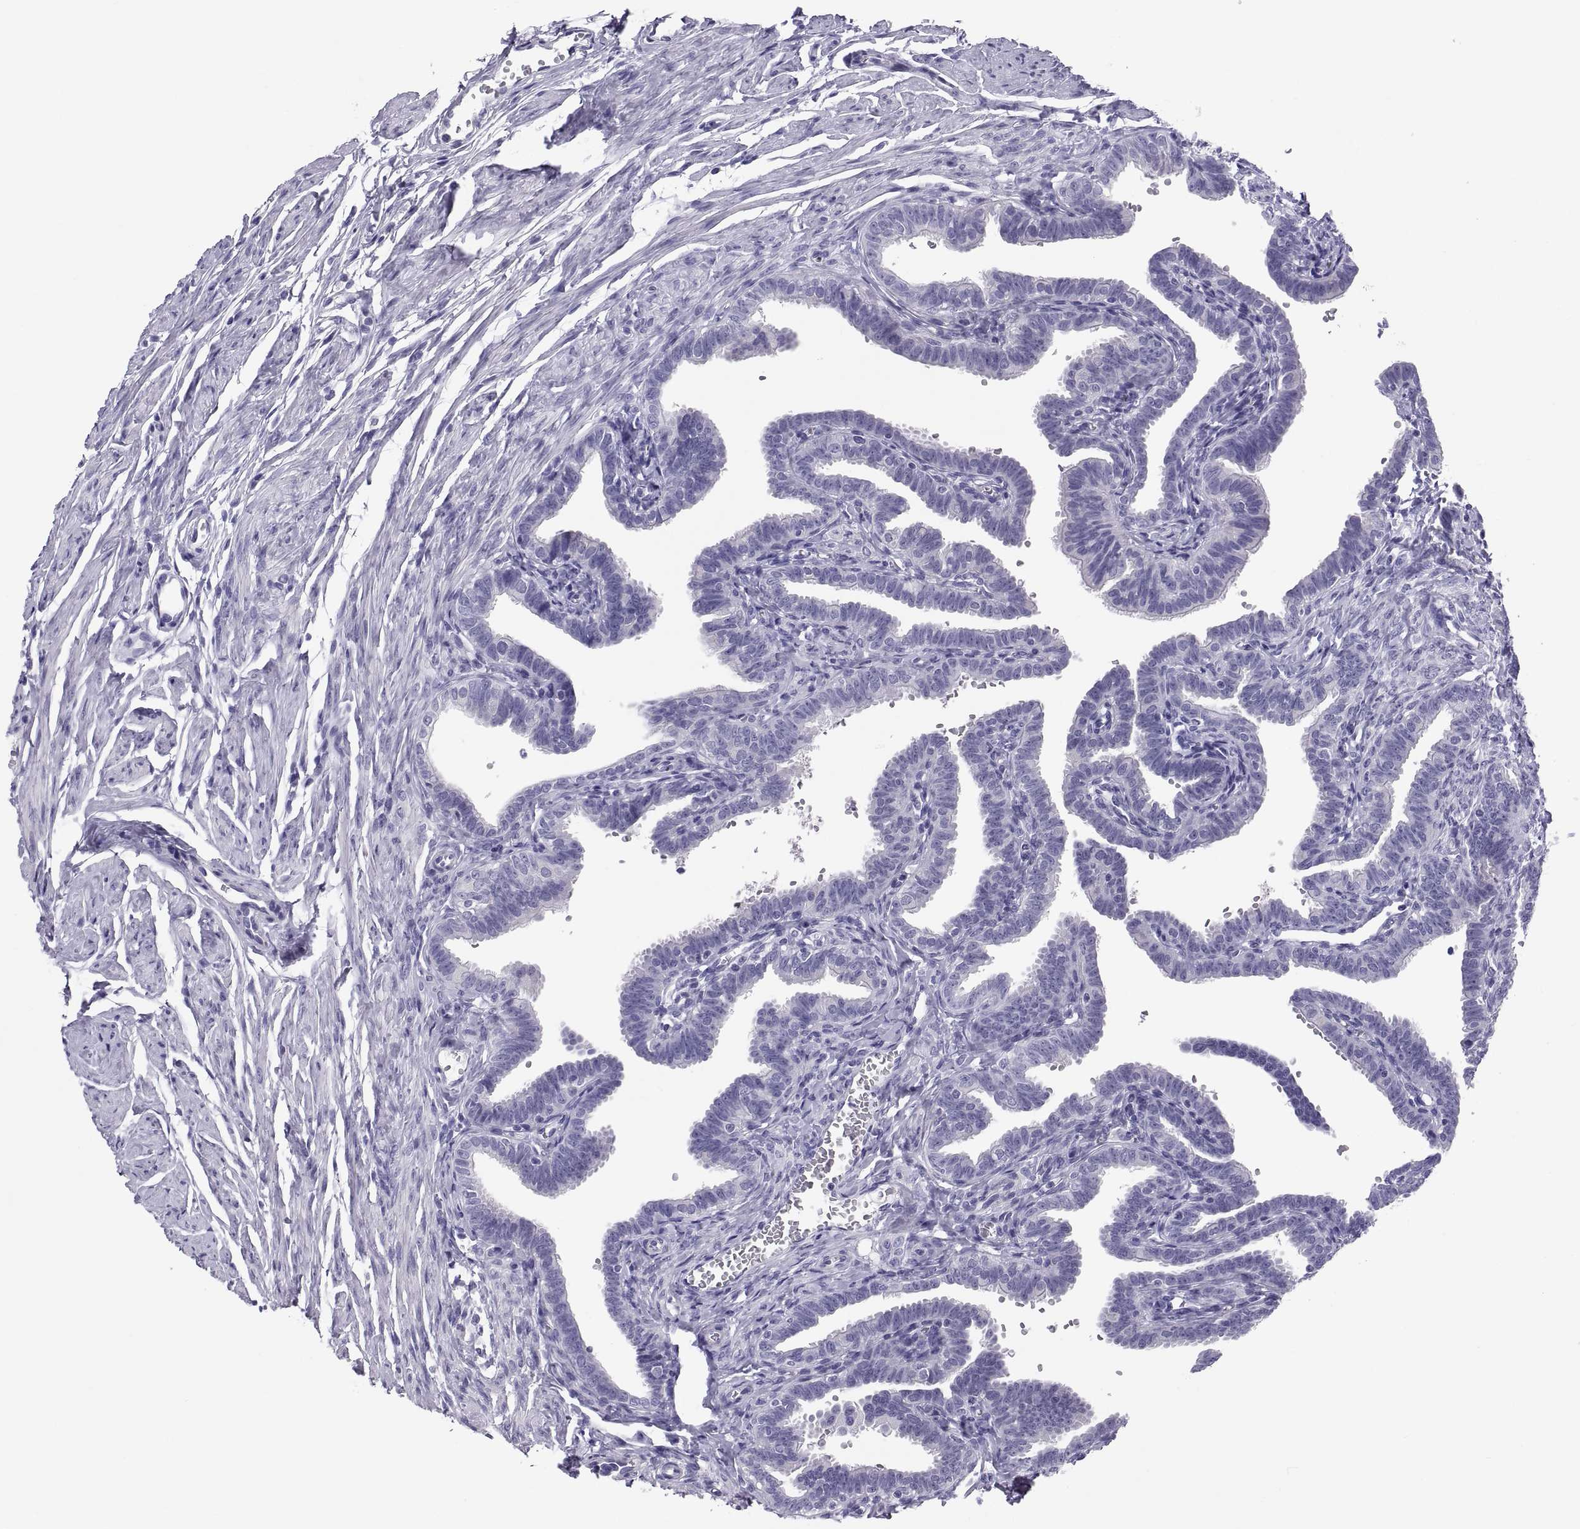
{"staining": {"intensity": "negative", "quantity": "none", "location": "none"}, "tissue": "fallopian tube", "cell_type": "Glandular cells", "image_type": "normal", "snomed": [{"axis": "morphology", "description": "Normal tissue, NOS"}, {"axis": "topography", "description": "Fallopian tube"}, {"axis": "topography", "description": "Ovary"}], "caption": "IHC micrograph of benign fallopian tube stained for a protein (brown), which exhibits no expression in glandular cells. (Stains: DAB (3,3'-diaminobenzidine) immunohistochemistry with hematoxylin counter stain, Microscopy: brightfield microscopy at high magnification).", "gene": "RNASE12", "patient": {"sex": "female", "age": 57}}